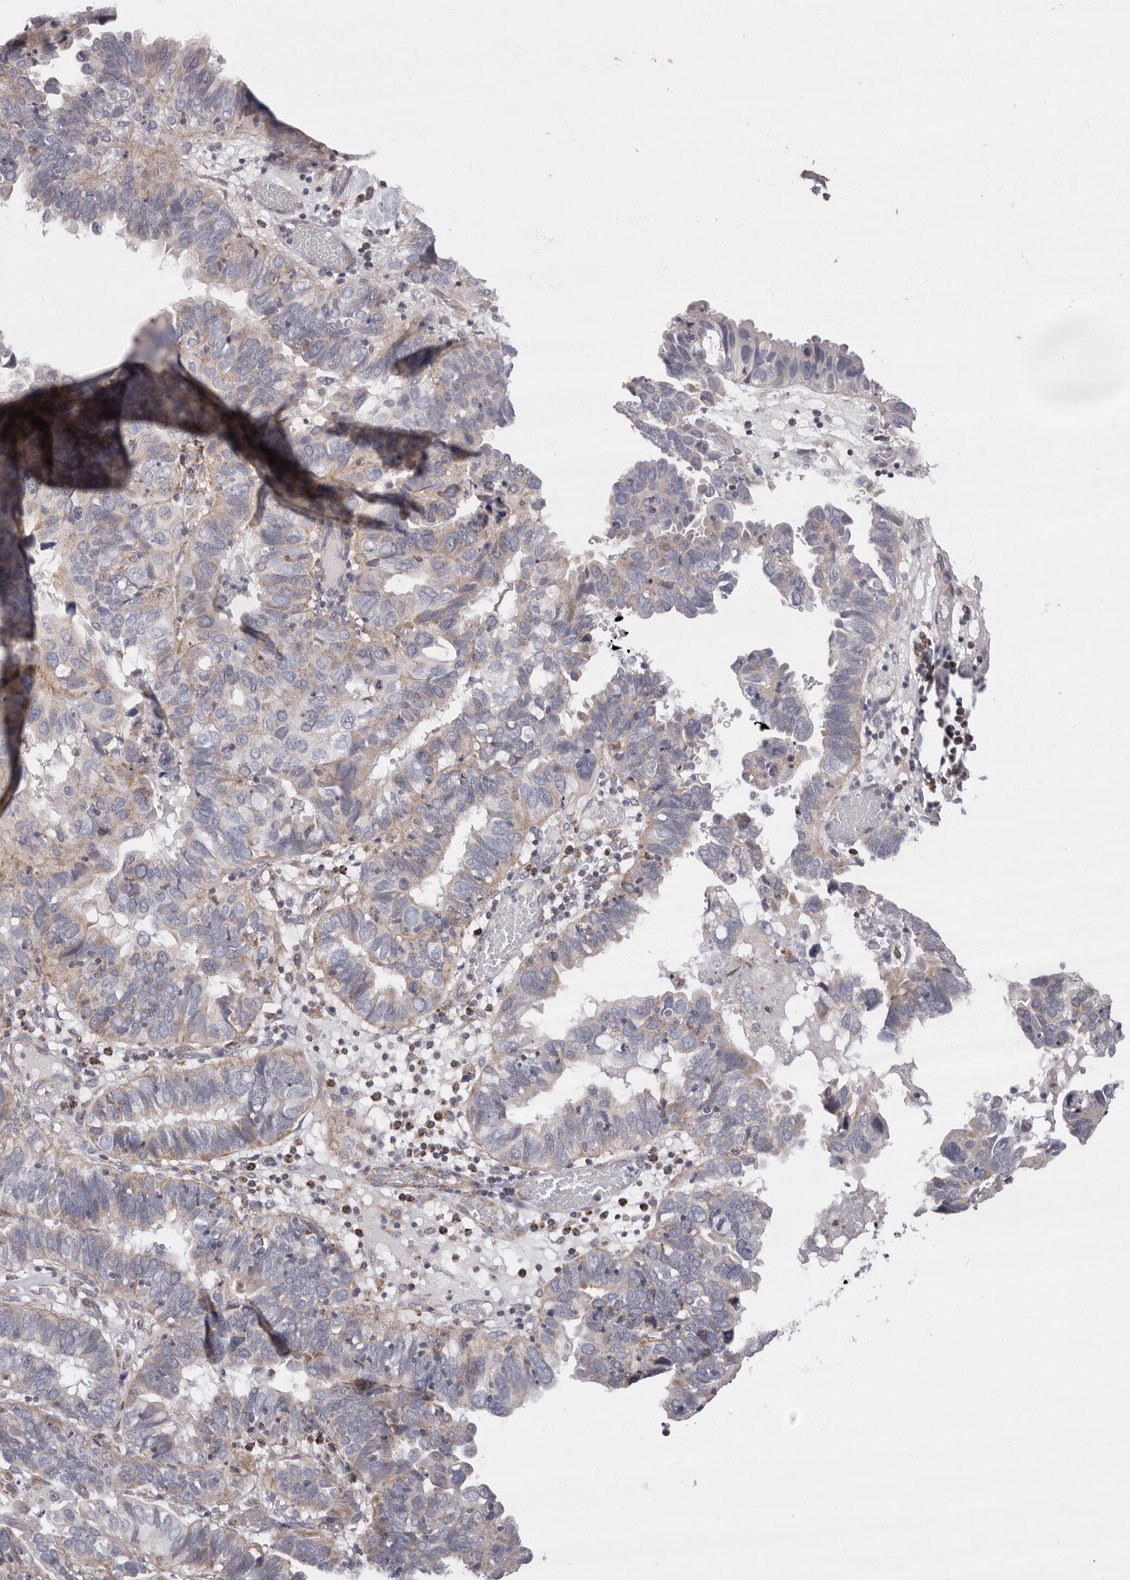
{"staining": {"intensity": "weak", "quantity": "<25%", "location": "cytoplasmic/membranous"}, "tissue": "endometrial cancer", "cell_type": "Tumor cells", "image_type": "cancer", "snomed": [{"axis": "morphology", "description": "Adenocarcinoma, NOS"}, {"axis": "topography", "description": "Uterus"}], "caption": "The micrograph reveals no significant expression in tumor cells of adenocarcinoma (endometrial).", "gene": "PRMT2", "patient": {"sex": "female", "age": 77}}